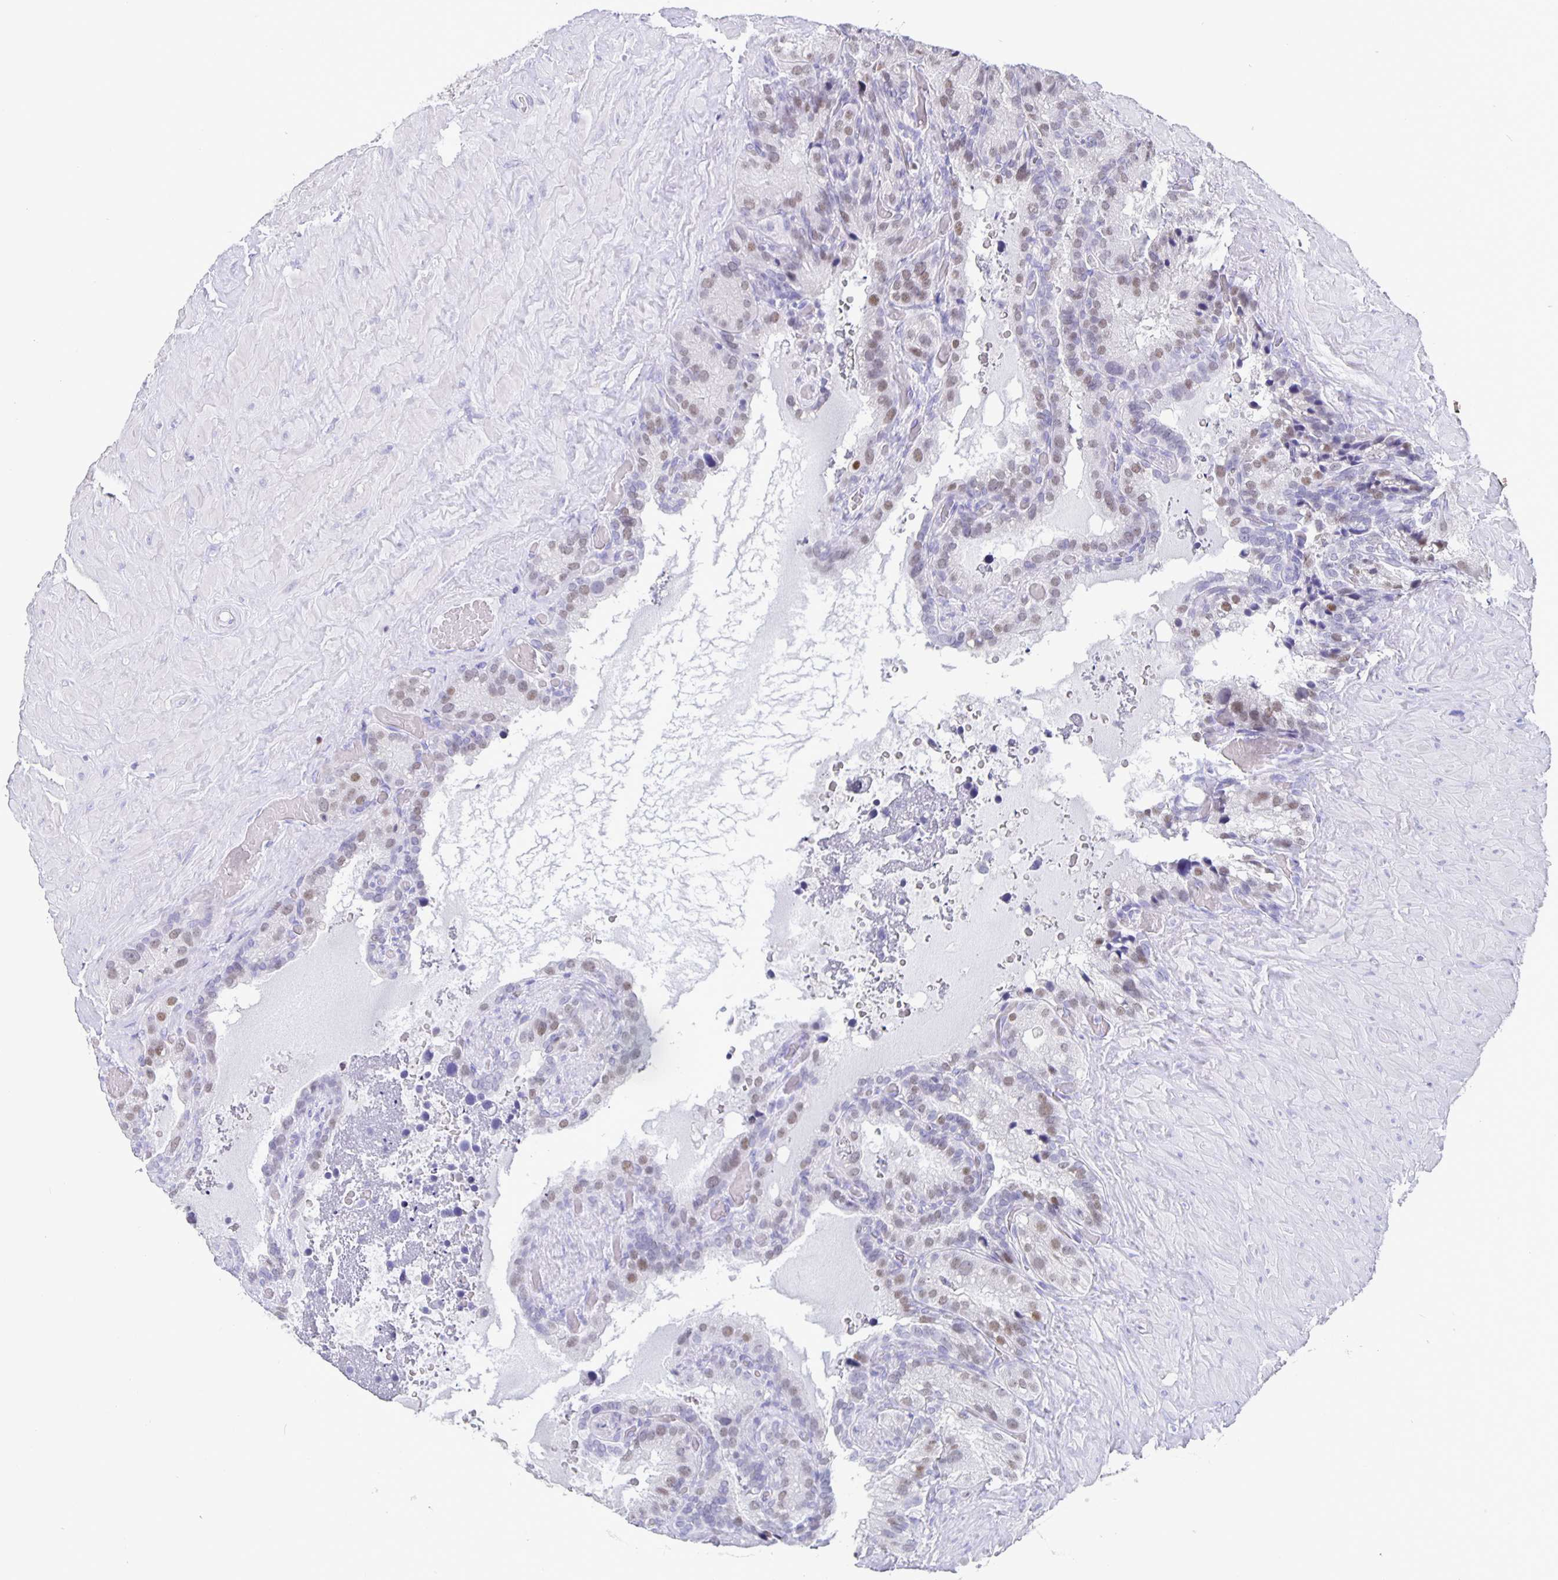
{"staining": {"intensity": "moderate", "quantity": "<25%", "location": "nuclear"}, "tissue": "seminal vesicle", "cell_type": "Glandular cells", "image_type": "normal", "snomed": [{"axis": "morphology", "description": "Normal tissue, NOS"}, {"axis": "topography", "description": "Seminal veicle"}], "caption": "High-magnification brightfield microscopy of benign seminal vesicle stained with DAB (brown) and counterstained with hematoxylin (blue). glandular cells exhibit moderate nuclear expression is appreciated in about<25% of cells.", "gene": "SATB2", "patient": {"sex": "male", "age": 60}}